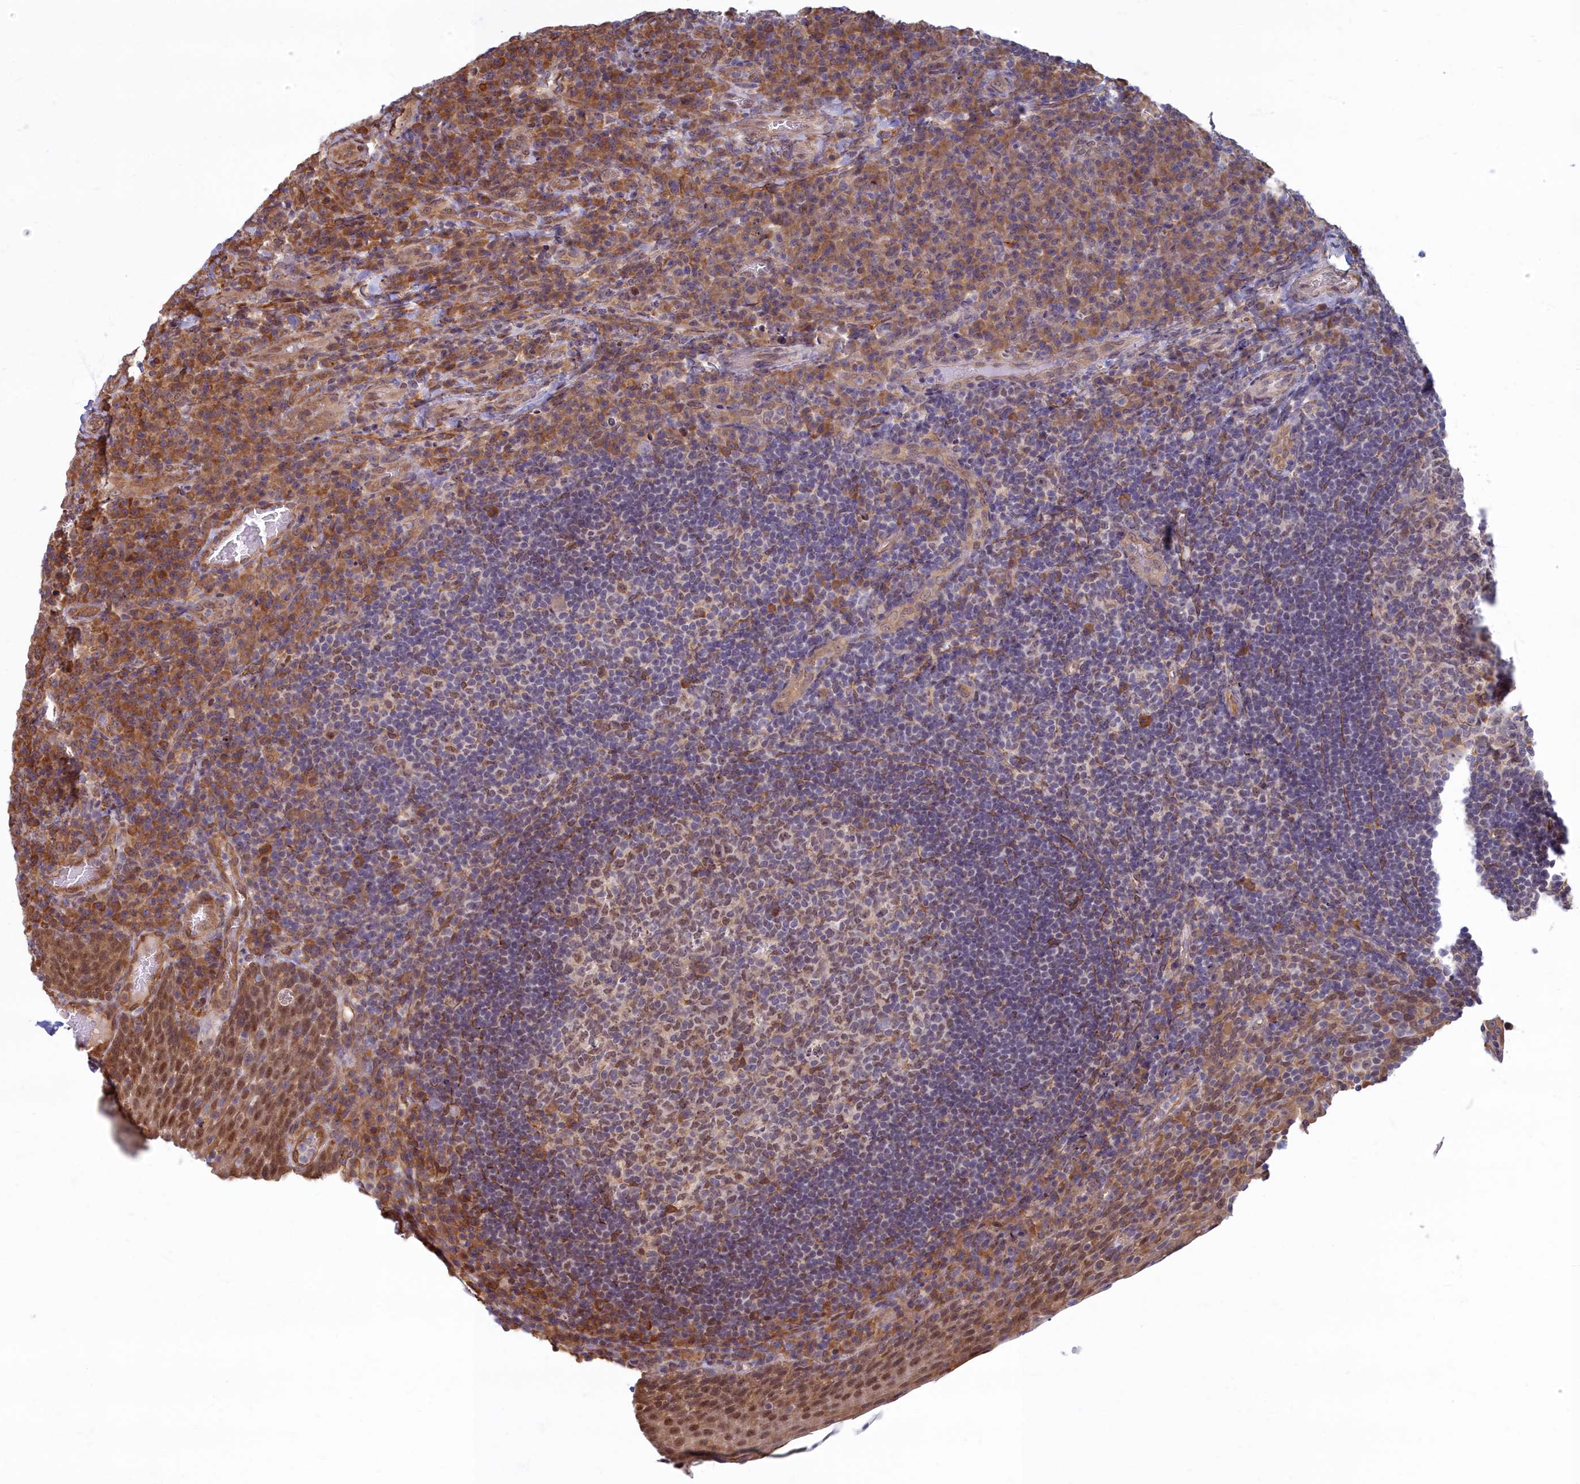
{"staining": {"intensity": "moderate", "quantity": "25%-75%", "location": "cytoplasmic/membranous,nuclear"}, "tissue": "tonsil", "cell_type": "Germinal center cells", "image_type": "normal", "snomed": [{"axis": "morphology", "description": "Normal tissue, NOS"}, {"axis": "topography", "description": "Tonsil"}], "caption": "Moderate cytoplasmic/membranous,nuclear positivity is present in about 25%-75% of germinal center cells in benign tonsil. (DAB (3,3'-diaminobenzidine) IHC with brightfield microscopy, high magnification).", "gene": "MAK16", "patient": {"sex": "male", "age": 17}}